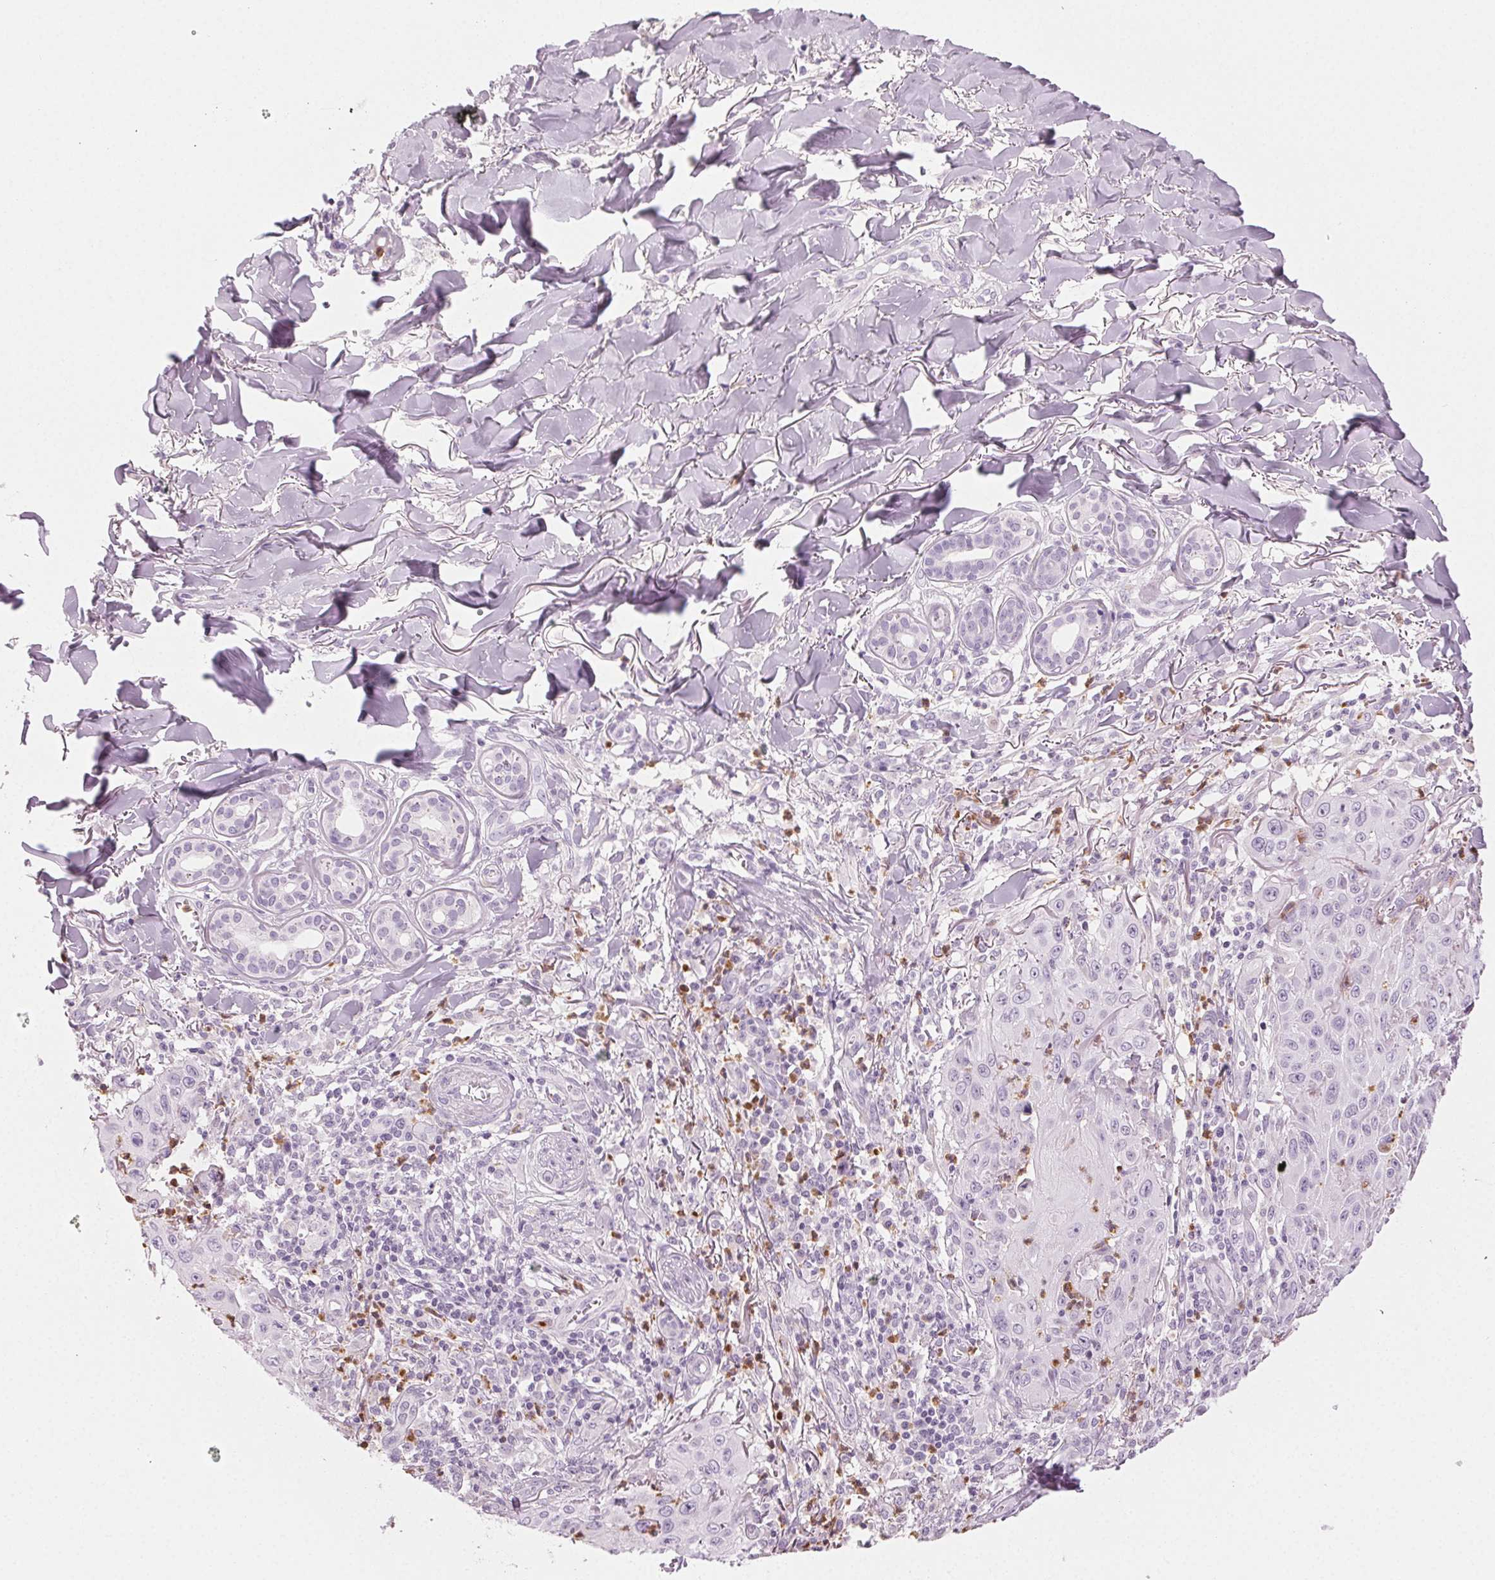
{"staining": {"intensity": "negative", "quantity": "none", "location": "none"}, "tissue": "skin cancer", "cell_type": "Tumor cells", "image_type": "cancer", "snomed": [{"axis": "morphology", "description": "Squamous cell carcinoma, NOS"}, {"axis": "topography", "description": "Skin"}], "caption": "High magnification brightfield microscopy of squamous cell carcinoma (skin) stained with DAB (brown) and counterstained with hematoxylin (blue): tumor cells show no significant expression.", "gene": "MPO", "patient": {"sex": "male", "age": 75}}